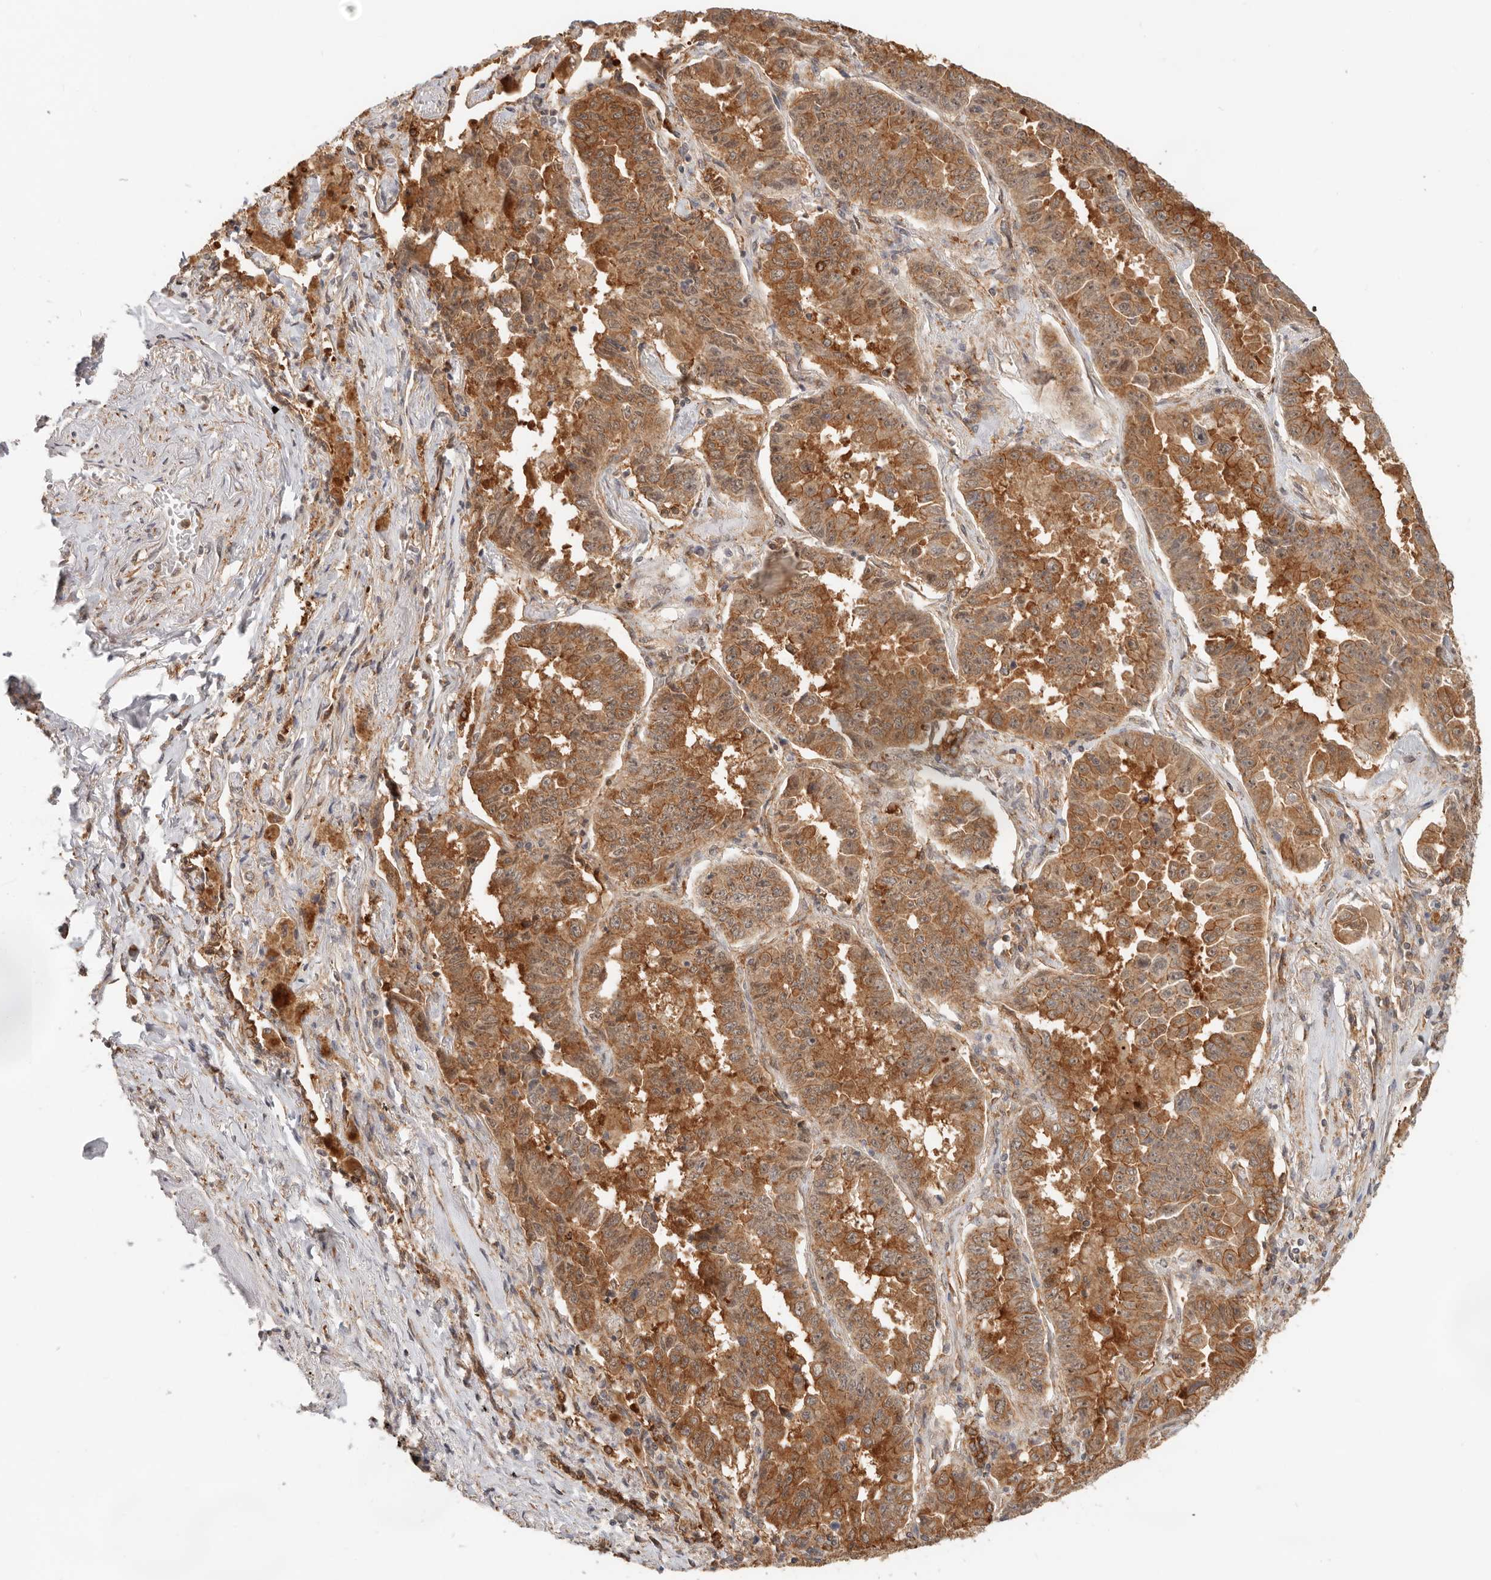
{"staining": {"intensity": "strong", "quantity": ">75%", "location": "cytoplasmic/membranous"}, "tissue": "lung cancer", "cell_type": "Tumor cells", "image_type": "cancer", "snomed": [{"axis": "morphology", "description": "Adenocarcinoma, NOS"}, {"axis": "topography", "description": "Lung"}], "caption": "About >75% of tumor cells in lung cancer (adenocarcinoma) demonstrate strong cytoplasmic/membranous protein positivity as visualized by brown immunohistochemical staining.", "gene": "HEXD", "patient": {"sex": "female", "age": 51}}